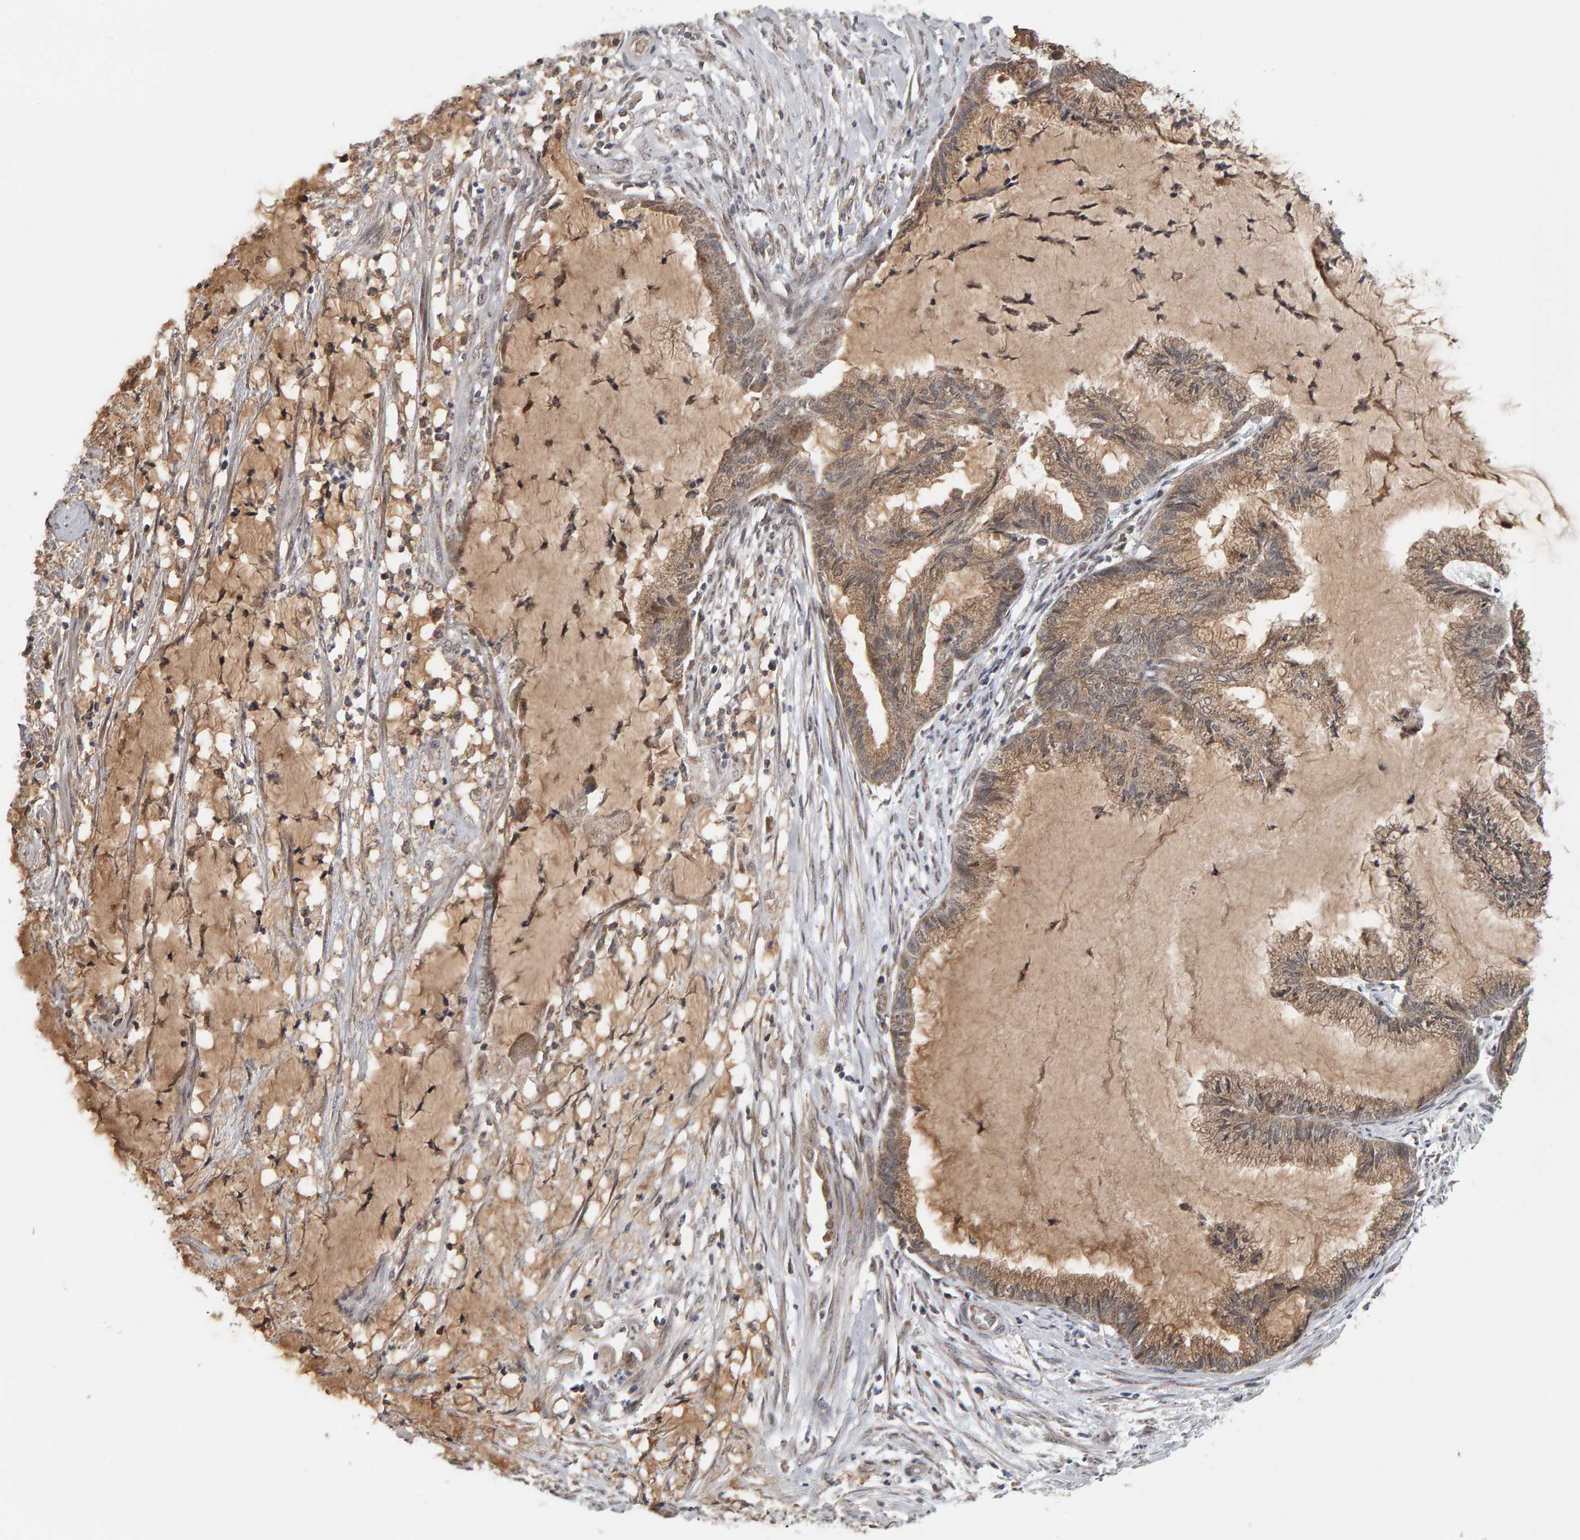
{"staining": {"intensity": "moderate", "quantity": ">75%", "location": "cytoplasmic/membranous"}, "tissue": "endometrial cancer", "cell_type": "Tumor cells", "image_type": "cancer", "snomed": [{"axis": "morphology", "description": "Adenocarcinoma, NOS"}, {"axis": "topography", "description": "Endometrium"}], "caption": "An immunohistochemistry (IHC) image of neoplastic tissue is shown. Protein staining in brown shows moderate cytoplasmic/membranous positivity in endometrial cancer (adenocarcinoma) within tumor cells. The staining was performed using DAB, with brown indicating positive protein expression. Nuclei are stained blue with hematoxylin.", "gene": "DAP3", "patient": {"sex": "female", "age": 86}}